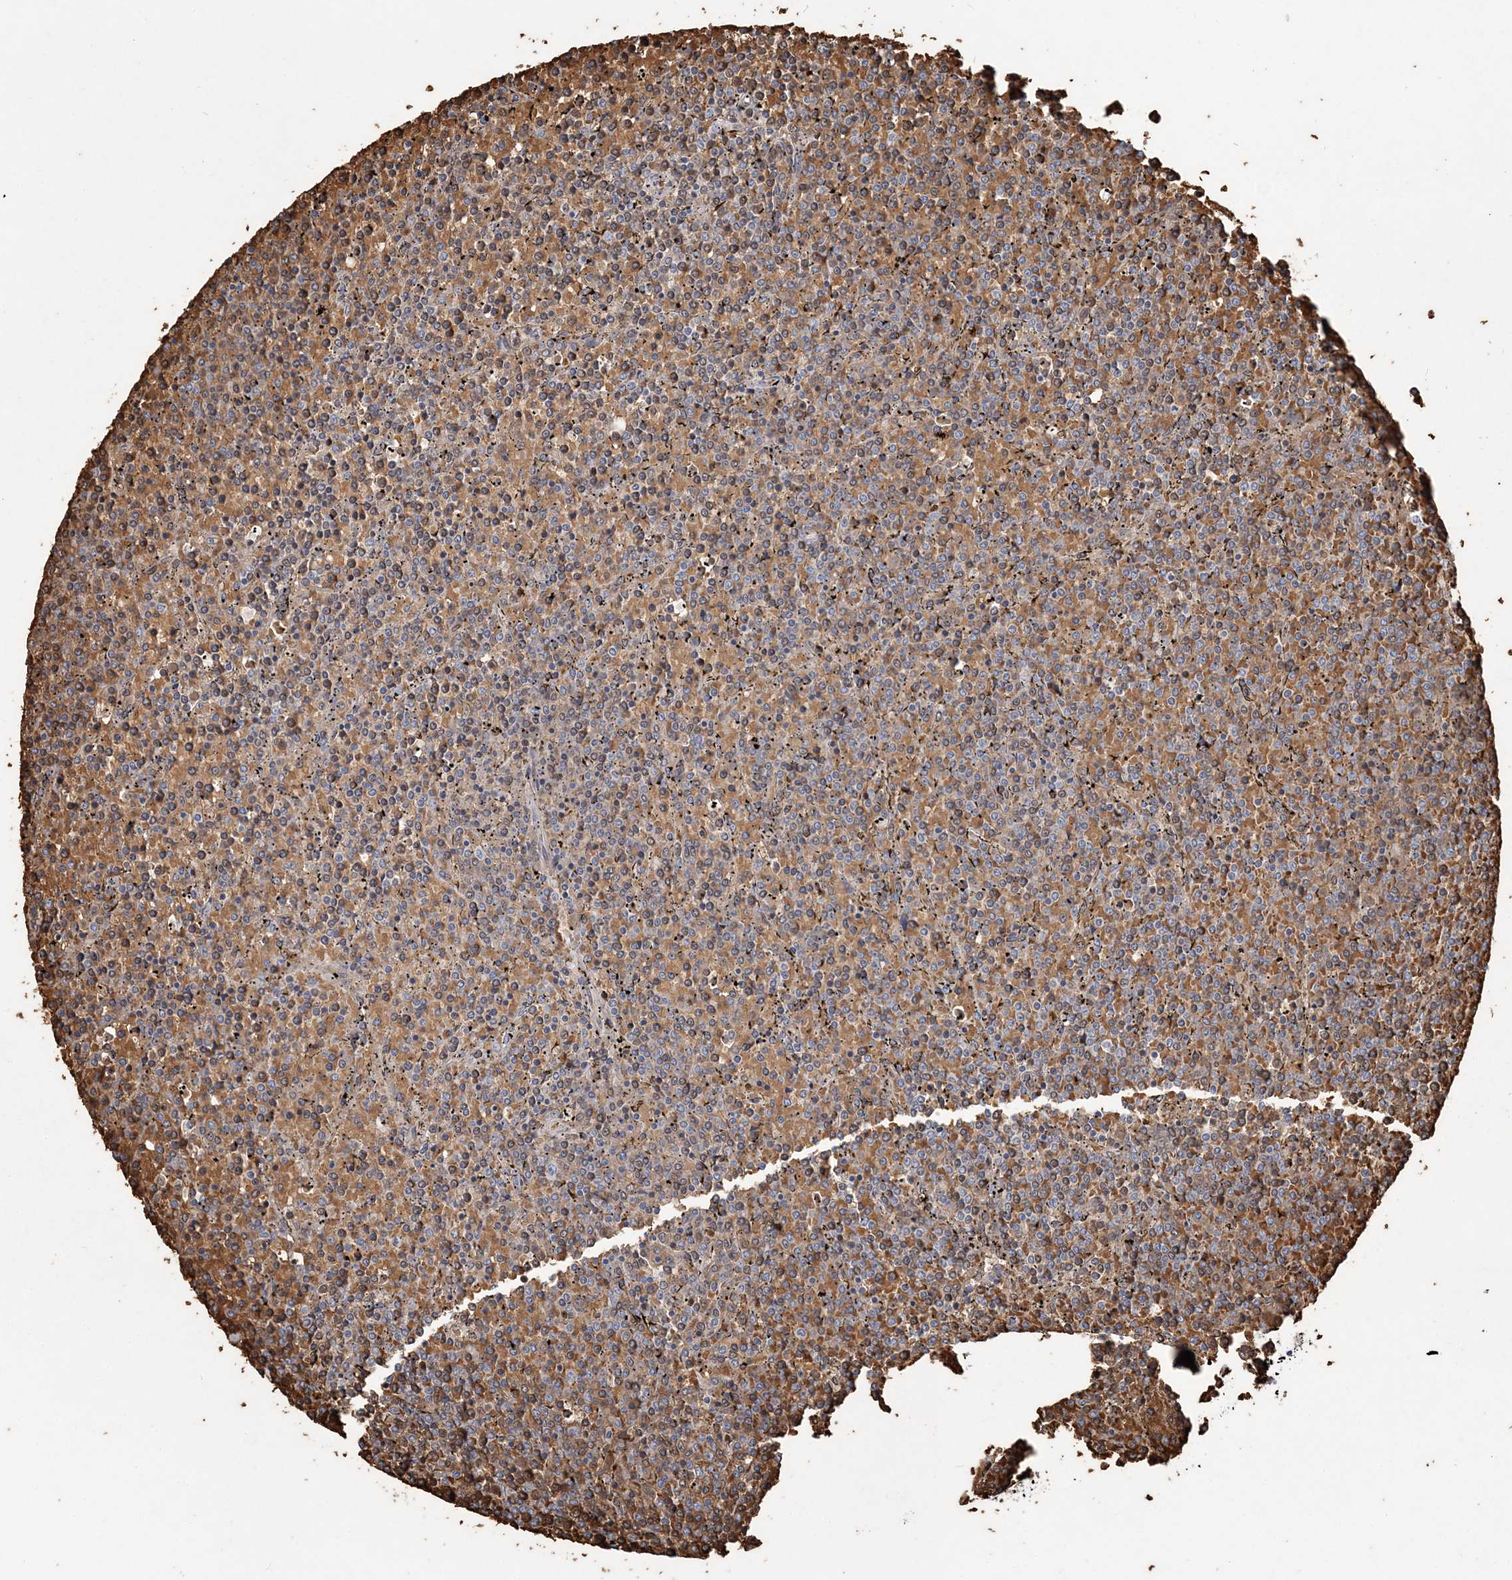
{"staining": {"intensity": "negative", "quantity": "none", "location": "none"}, "tissue": "lymphoma", "cell_type": "Tumor cells", "image_type": "cancer", "snomed": [{"axis": "morphology", "description": "Malignant lymphoma, non-Hodgkin's type, Low grade"}, {"axis": "topography", "description": "Spleen"}], "caption": "Immunohistochemical staining of human lymphoma demonstrates no significant positivity in tumor cells. (Stains: DAB immunohistochemistry (IHC) with hematoxylin counter stain, Microscopy: brightfield microscopy at high magnification).", "gene": "HBD", "patient": {"sex": "female", "age": 19}}